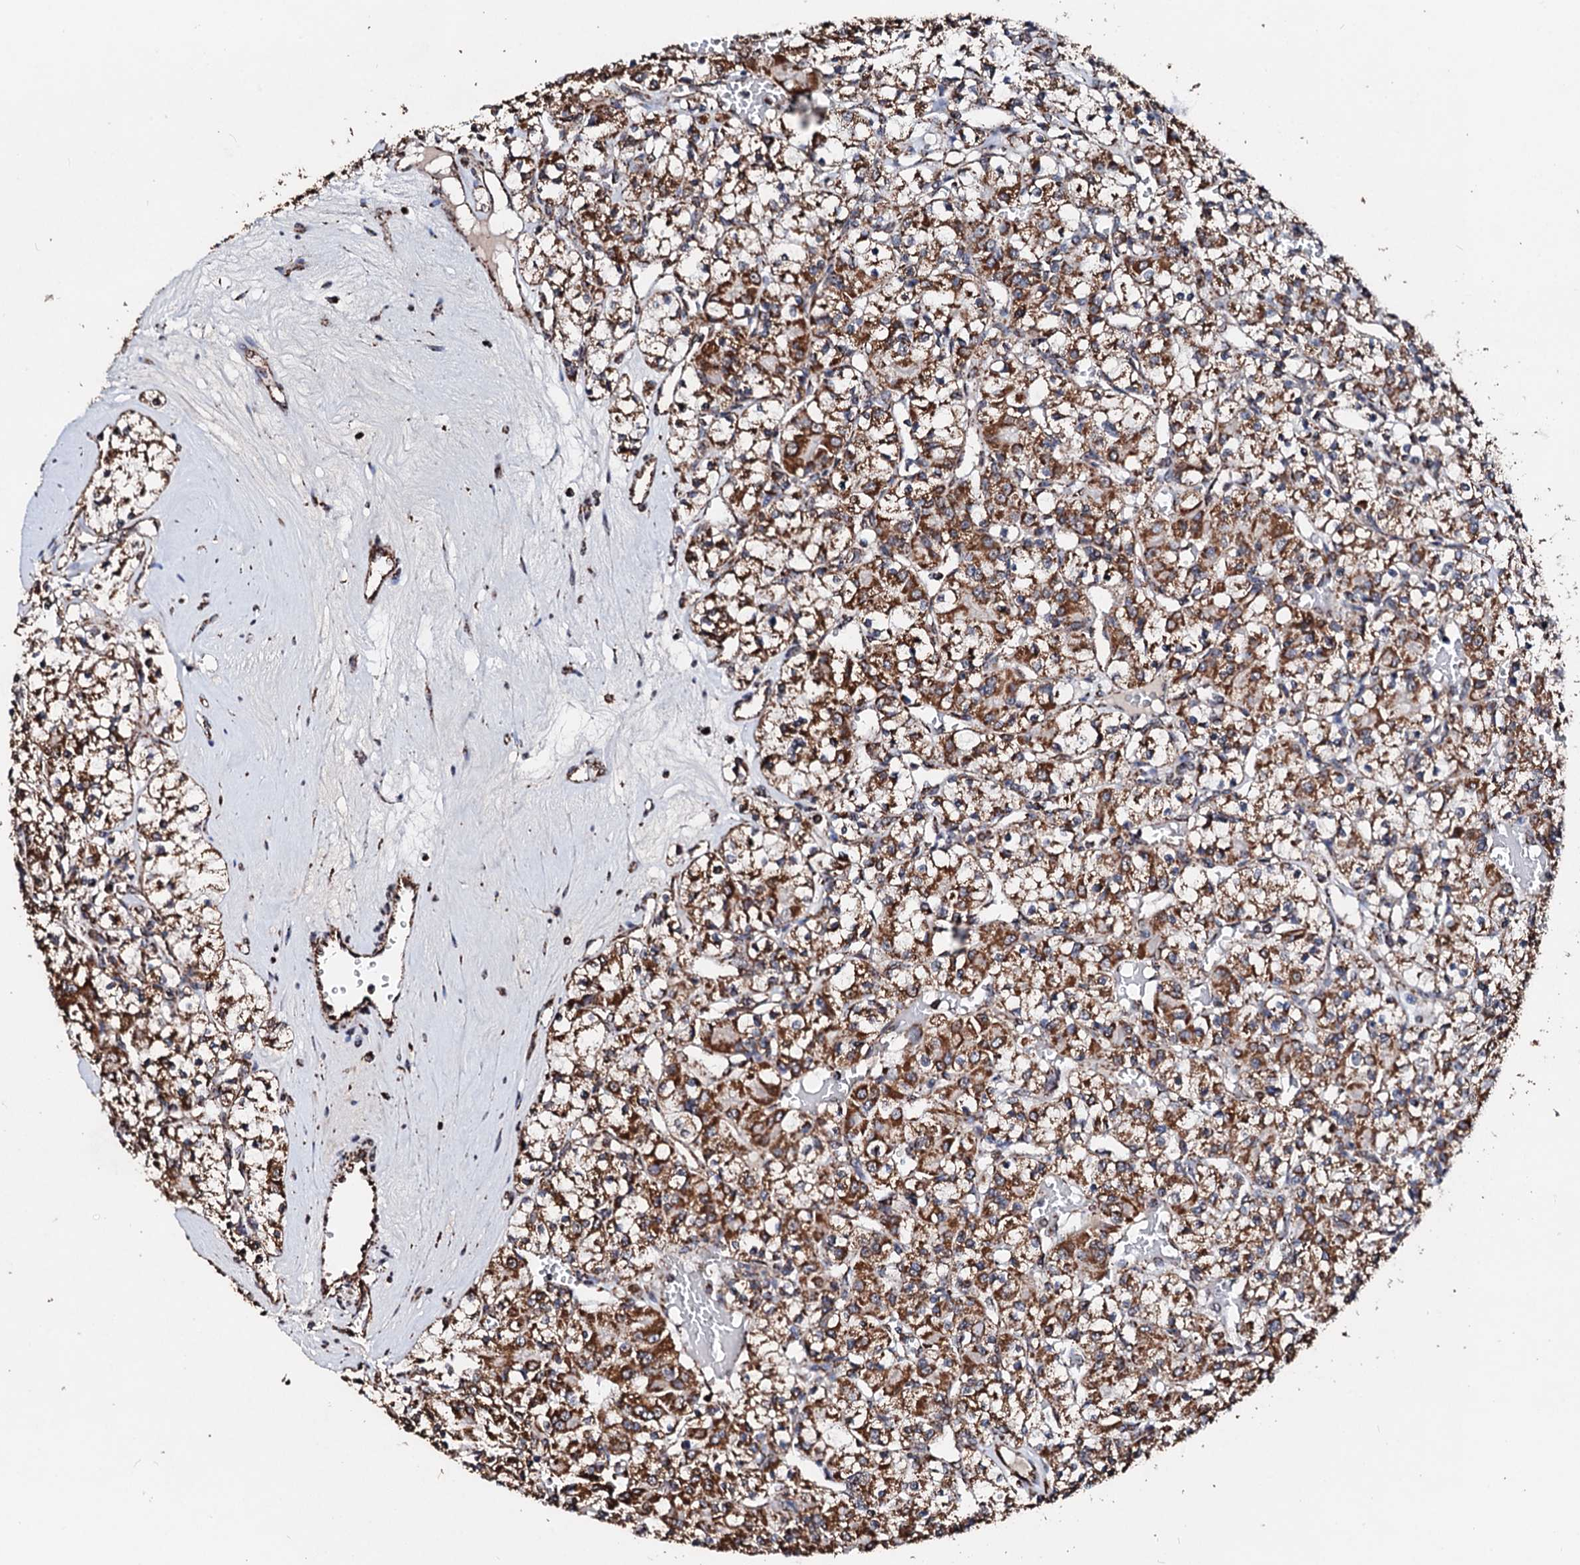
{"staining": {"intensity": "strong", "quantity": ">75%", "location": "cytoplasmic/membranous"}, "tissue": "renal cancer", "cell_type": "Tumor cells", "image_type": "cancer", "snomed": [{"axis": "morphology", "description": "Adenocarcinoma, NOS"}, {"axis": "topography", "description": "Kidney"}], "caption": "Human renal cancer stained for a protein (brown) demonstrates strong cytoplasmic/membranous positive staining in about >75% of tumor cells.", "gene": "SECISBP2L", "patient": {"sex": "female", "age": 59}}